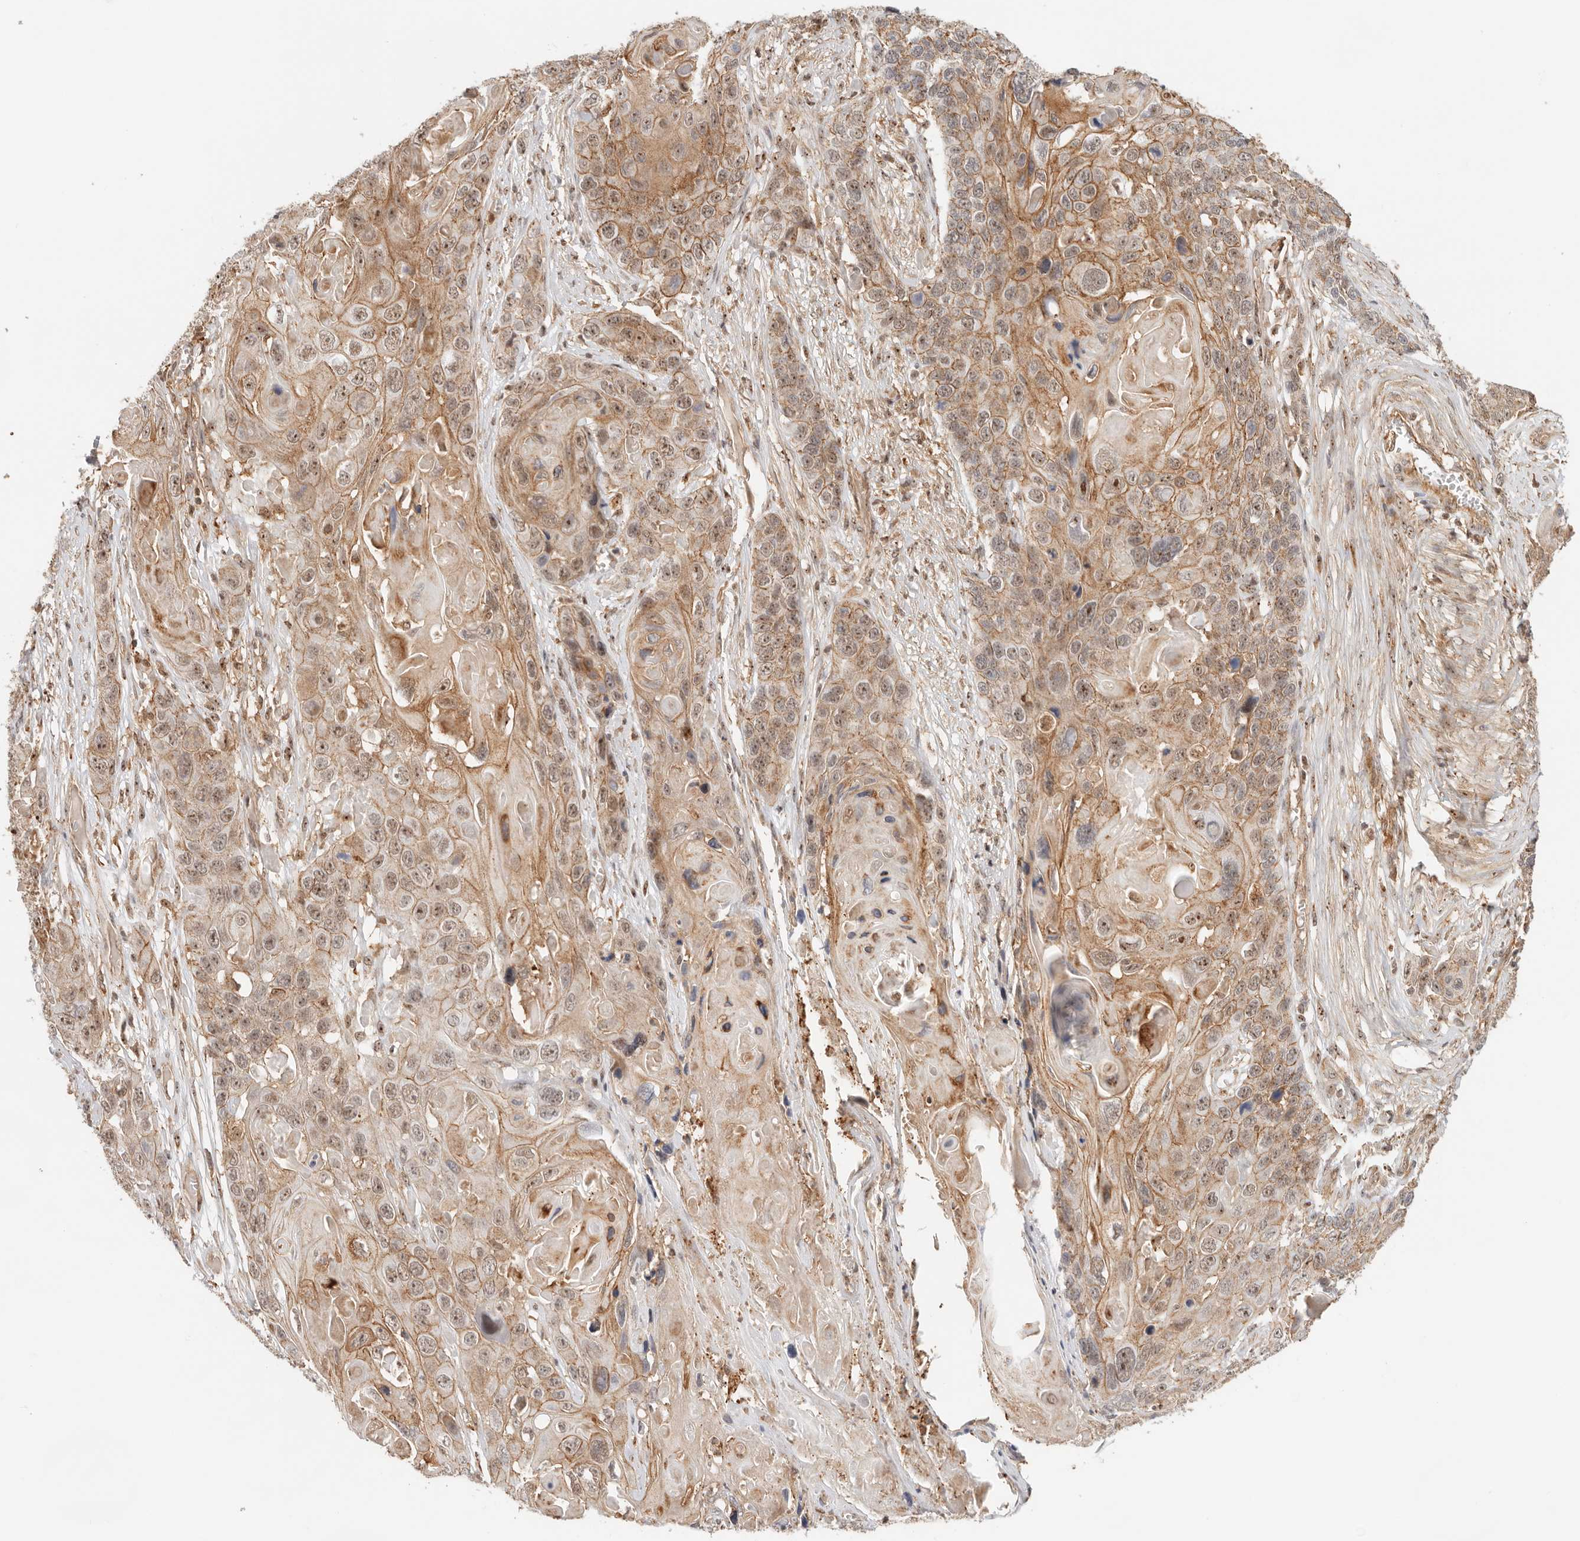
{"staining": {"intensity": "moderate", "quantity": ">75%", "location": "cytoplasmic/membranous,nuclear"}, "tissue": "skin cancer", "cell_type": "Tumor cells", "image_type": "cancer", "snomed": [{"axis": "morphology", "description": "Squamous cell carcinoma, NOS"}, {"axis": "topography", "description": "Skin"}], "caption": "A photomicrograph of human squamous cell carcinoma (skin) stained for a protein reveals moderate cytoplasmic/membranous and nuclear brown staining in tumor cells.", "gene": "HEXD", "patient": {"sex": "male", "age": 55}}